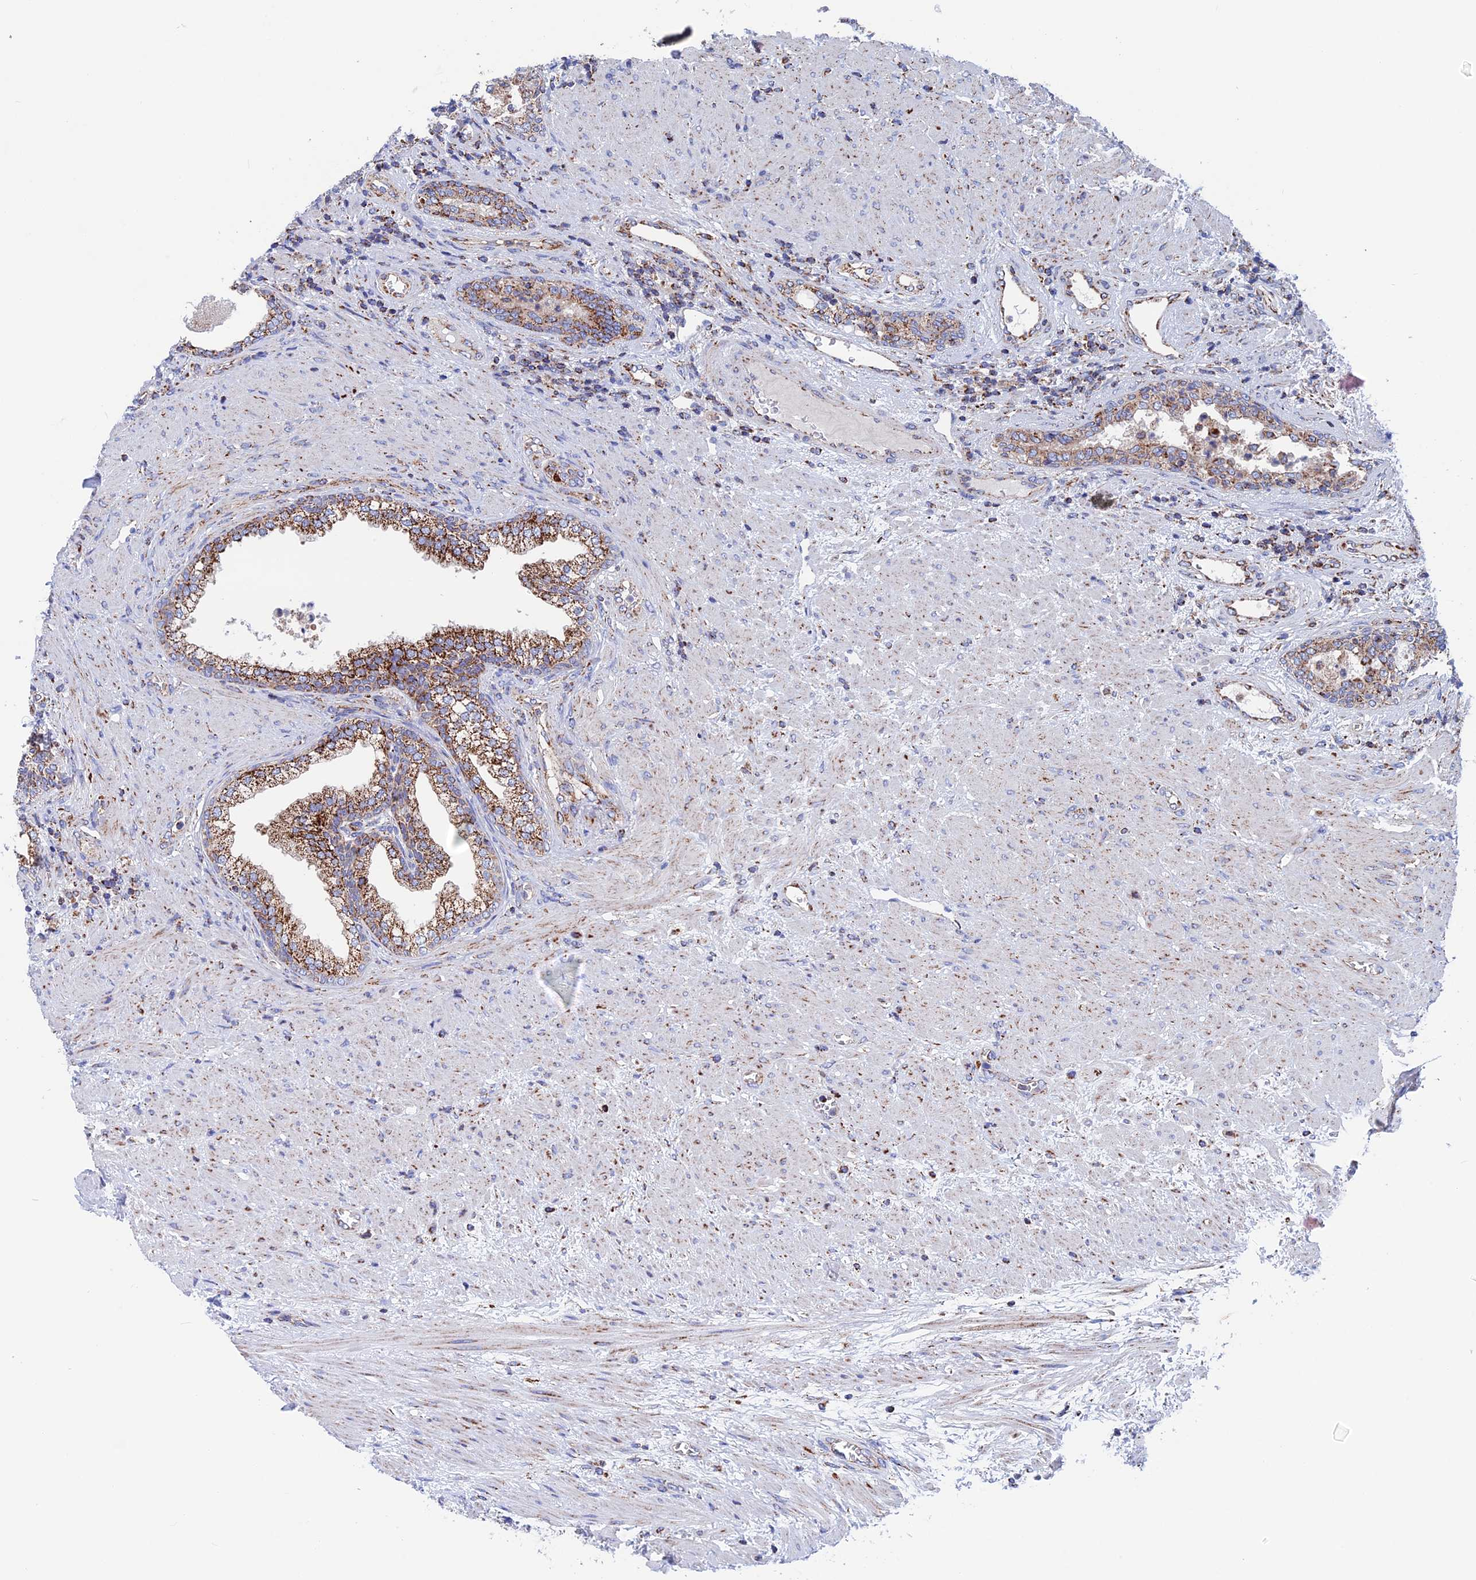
{"staining": {"intensity": "strong", "quantity": ">75%", "location": "cytoplasmic/membranous"}, "tissue": "prostate", "cell_type": "Glandular cells", "image_type": "normal", "snomed": [{"axis": "morphology", "description": "Normal tissue, NOS"}, {"axis": "topography", "description": "Prostate"}], "caption": "This histopathology image exhibits immunohistochemistry staining of benign prostate, with high strong cytoplasmic/membranous expression in about >75% of glandular cells.", "gene": "WDR83", "patient": {"sex": "male", "age": 76}}